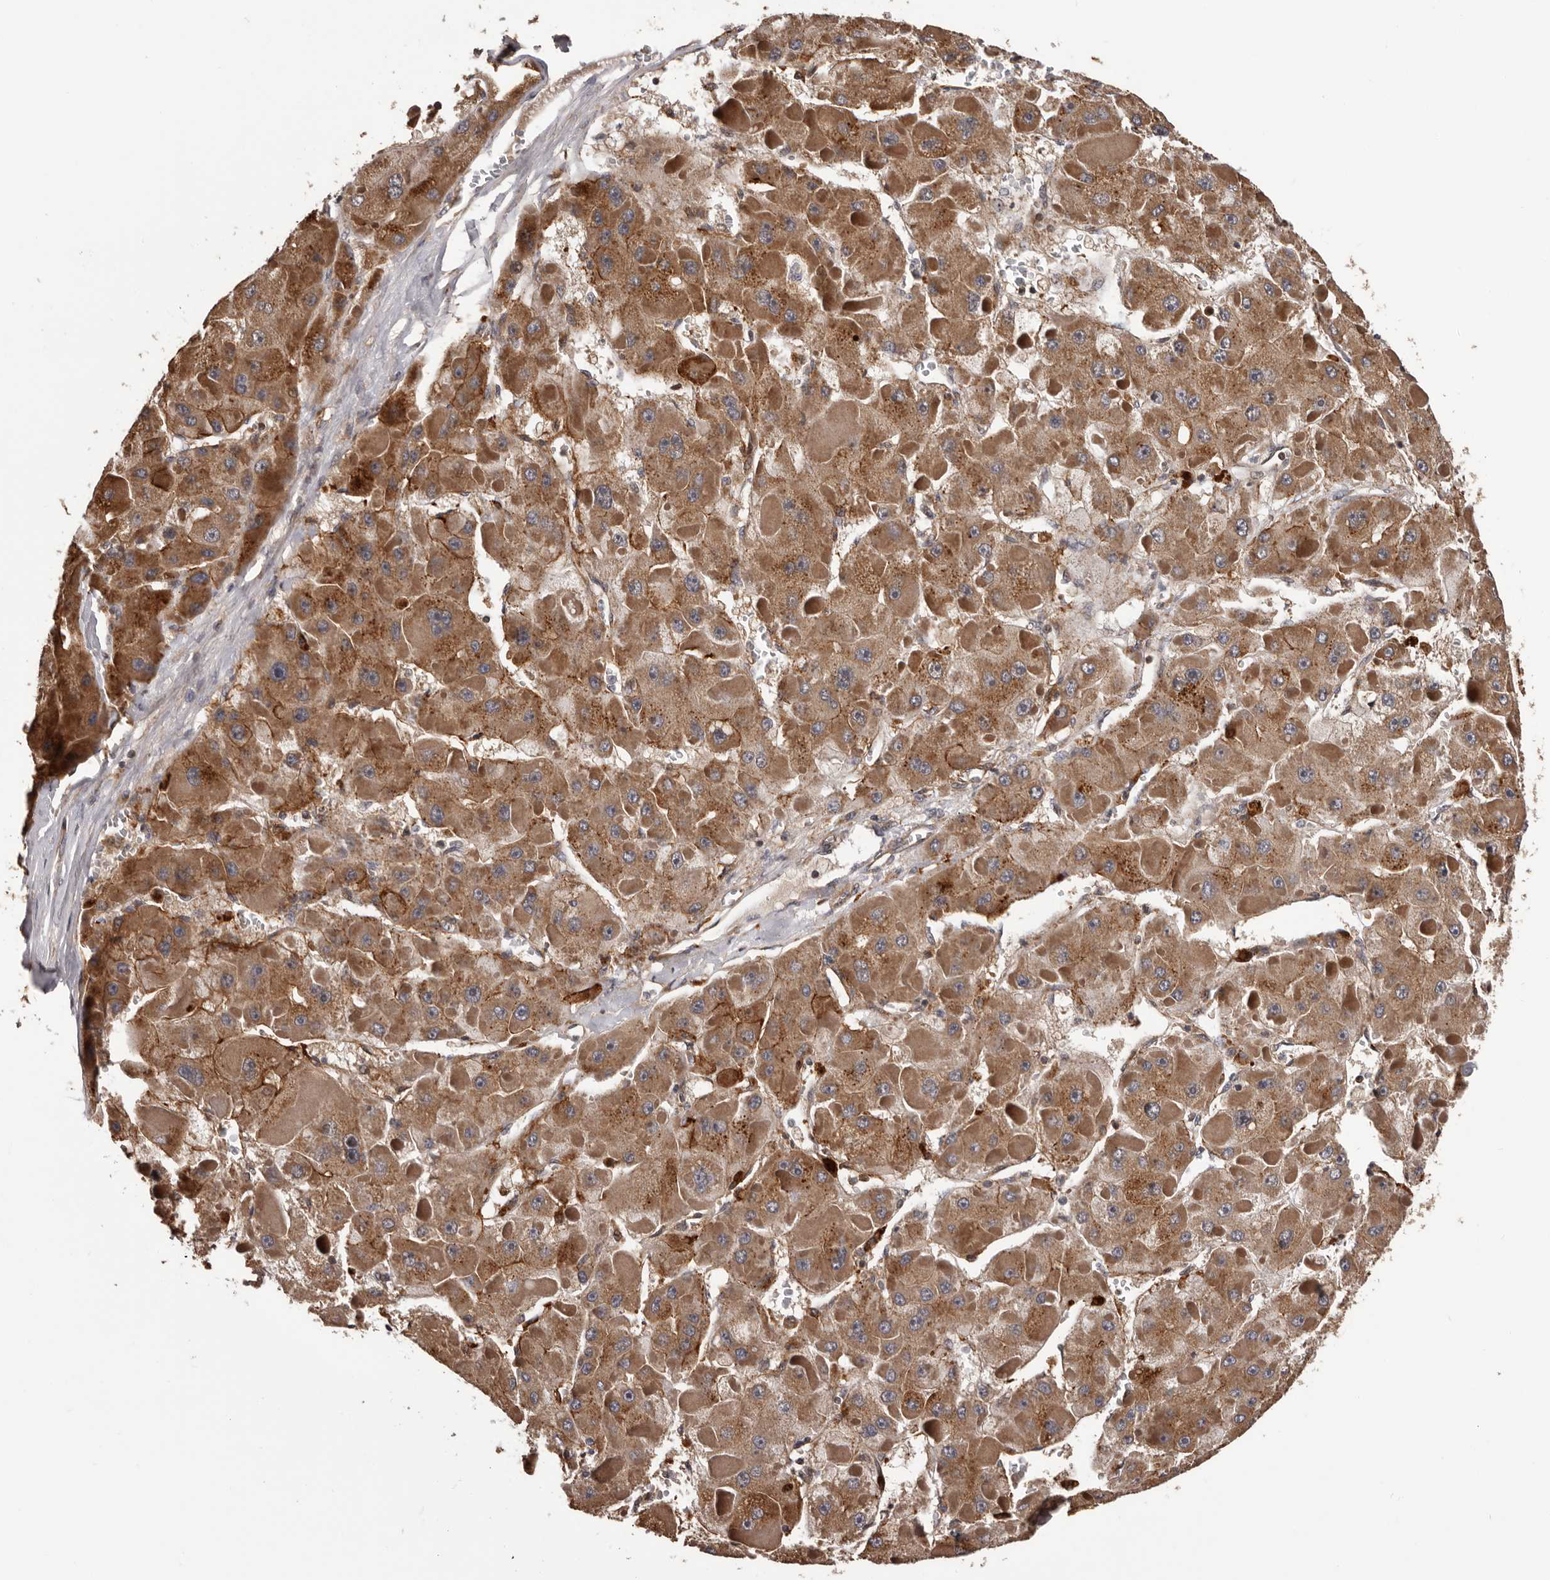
{"staining": {"intensity": "moderate", "quantity": ">75%", "location": "cytoplasmic/membranous"}, "tissue": "liver cancer", "cell_type": "Tumor cells", "image_type": "cancer", "snomed": [{"axis": "morphology", "description": "Carcinoma, Hepatocellular, NOS"}, {"axis": "topography", "description": "Liver"}], "caption": "A brown stain labels moderate cytoplasmic/membranous positivity of a protein in human liver cancer (hepatocellular carcinoma) tumor cells.", "gene": "ADAMTS2", "patient": {"sex": "female", "age": 73}}